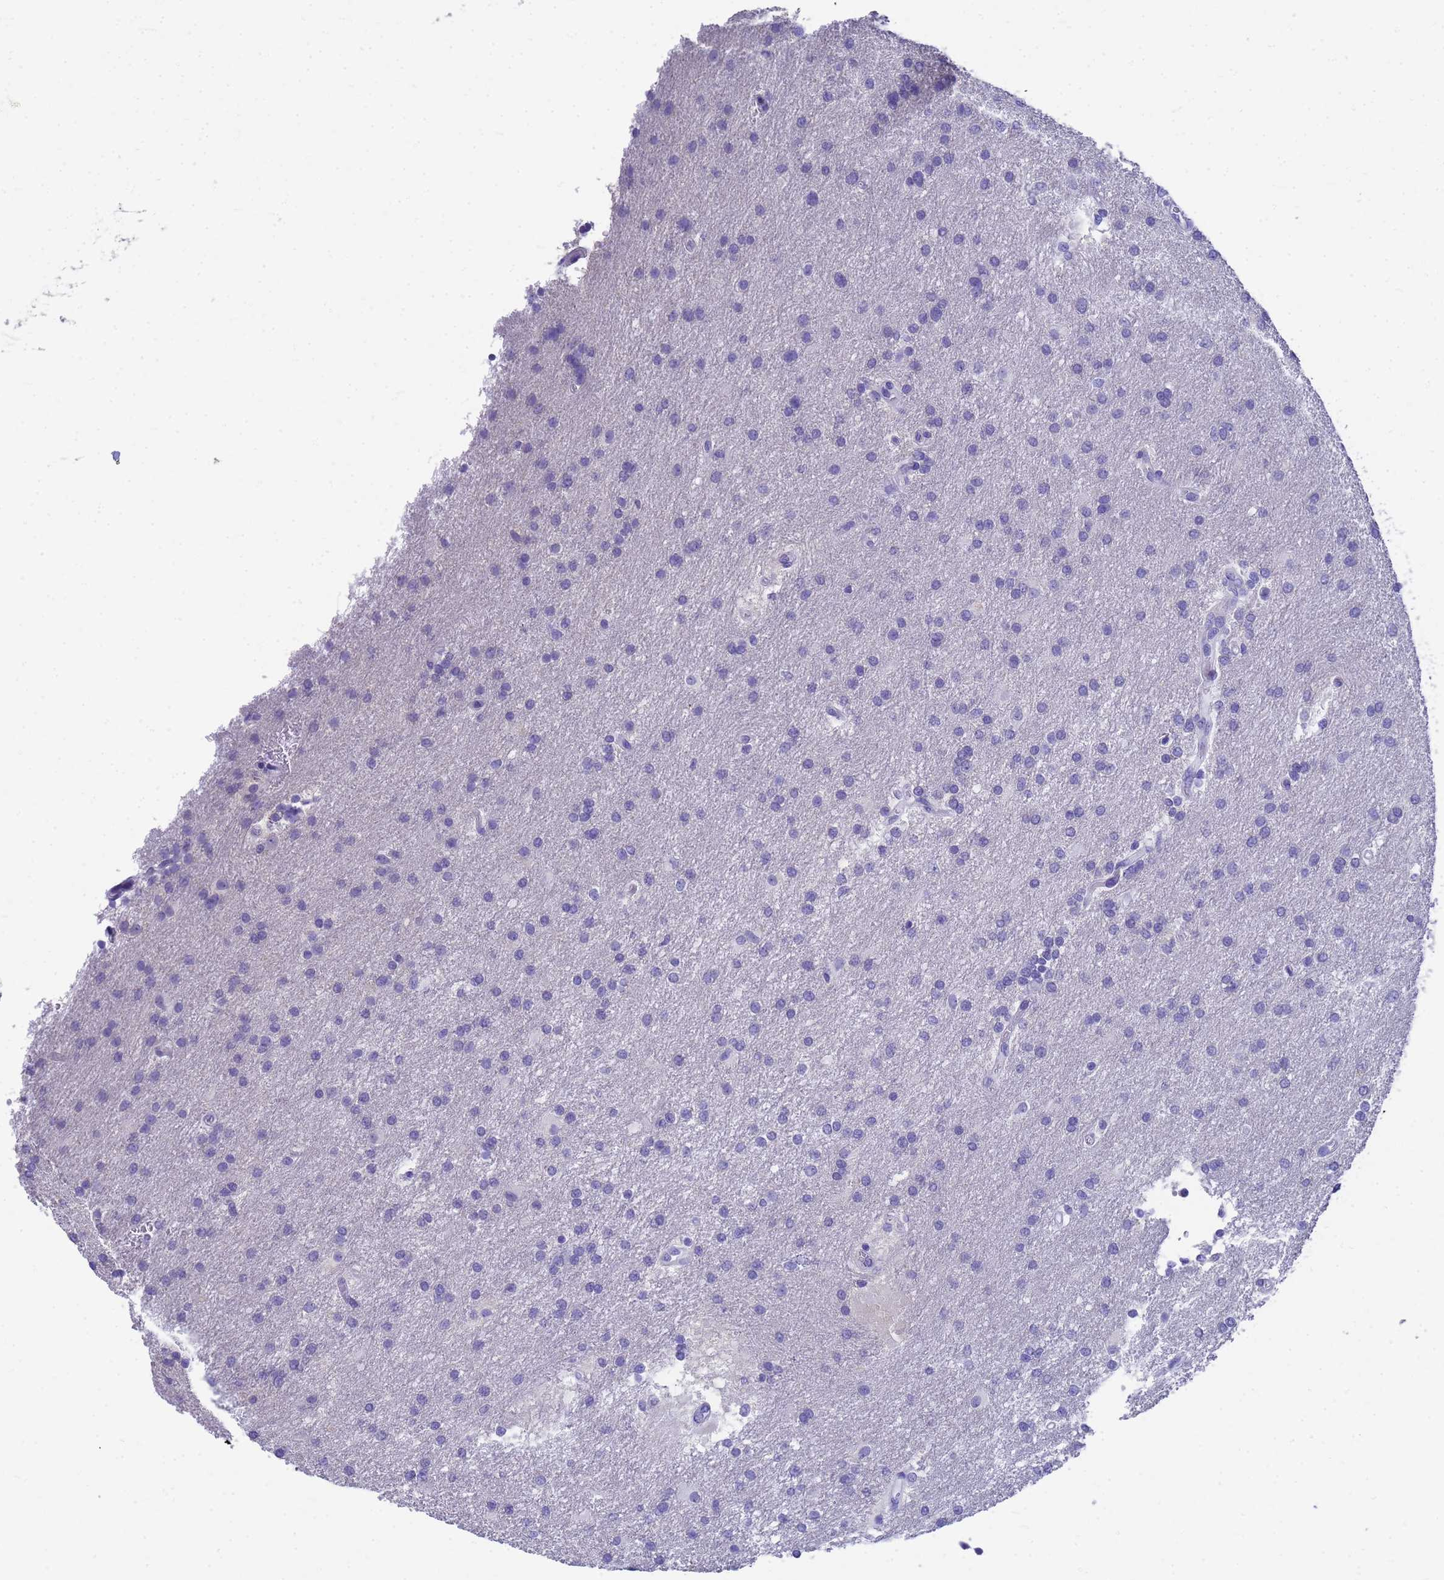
{"staining": {"intensity": "negative", "quantity": "none", "location": "none"}, "tissue": "glioma", "cell_type": "Tumor cells", "image_type": "cancer", "snomed": [{"axis": "morphology", "description": "Glioma, malignant, Low grade"}, {"axis": "topography", "description": "Brain"}], "caption": "IHC of malignant low-grade glioma exhibits no positivity in tumor cells. (DAB immunohistochemistry (IHC) with hematoxylin counter stain).", "gene": "MS4A13", "patient": {"sex": "male", "age": 66}}